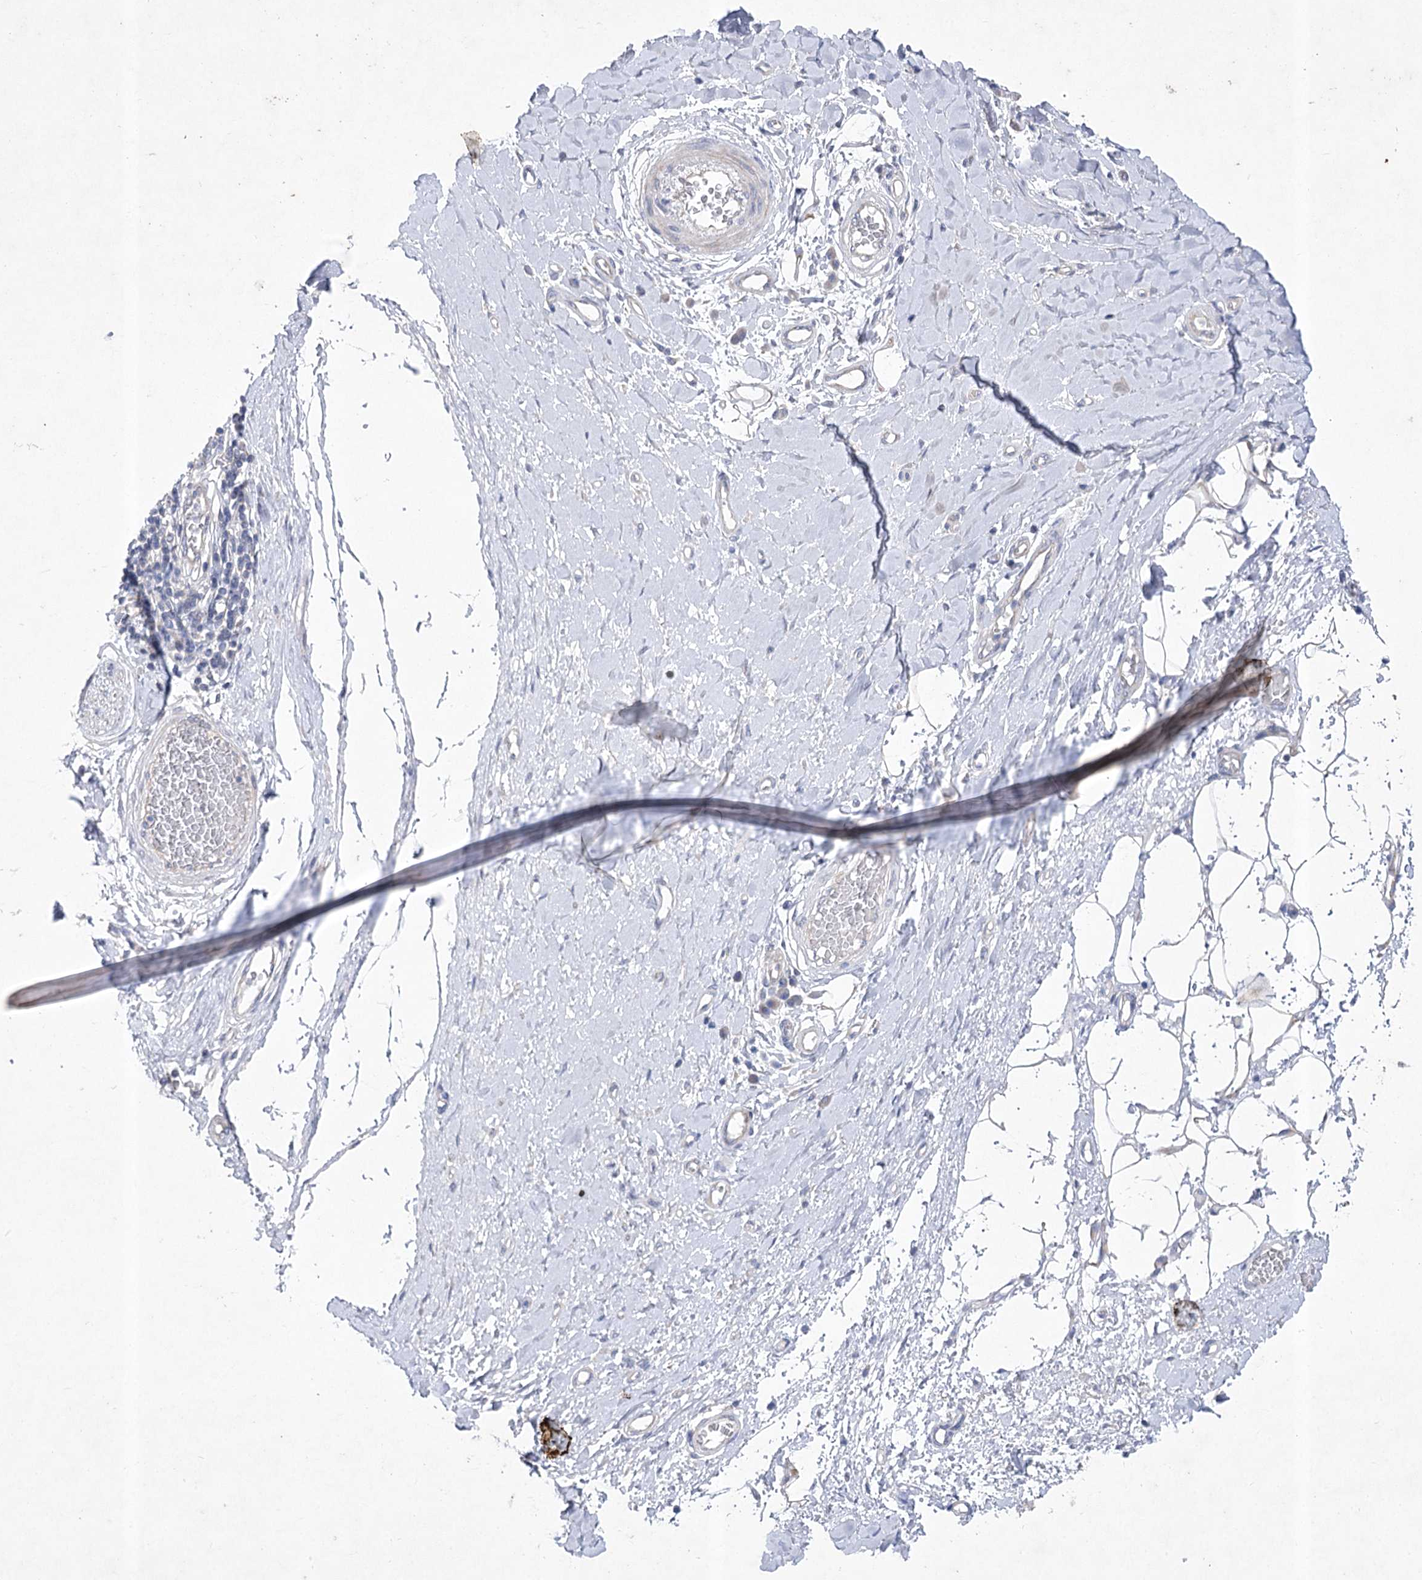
{"staining": {"intensity": "negative", "quantity": "none", "location": "none"}, "tissue": "adipose tissue", "cell_type": "Adipocytes", "image_type": "normal", "snomed": [{"axis": "morphology", "description": "Normal tissue, NOS"}, {"axis": "morphology", "description": "Adenocarcinoma, NOS"}, {"axis": "topography", "description": "Esophagus"}, {"axis": "topography", "description": "Stomach, upper"}, {"axis": "topography", "description": "Peripheral nerve tissue"}], "caption": "An immunohistochemistry image of unremarkable adipose tissue is shown. There is no staining in adipocytes of adipose tissue. The staining was performed using DAB to visualize the protein expression in brown, while the nuclei were stained in blue with hematoxylin (Magnification: 20x).", "gene": "ITSN2", "patient": {"sex": "male", "age": 62}}